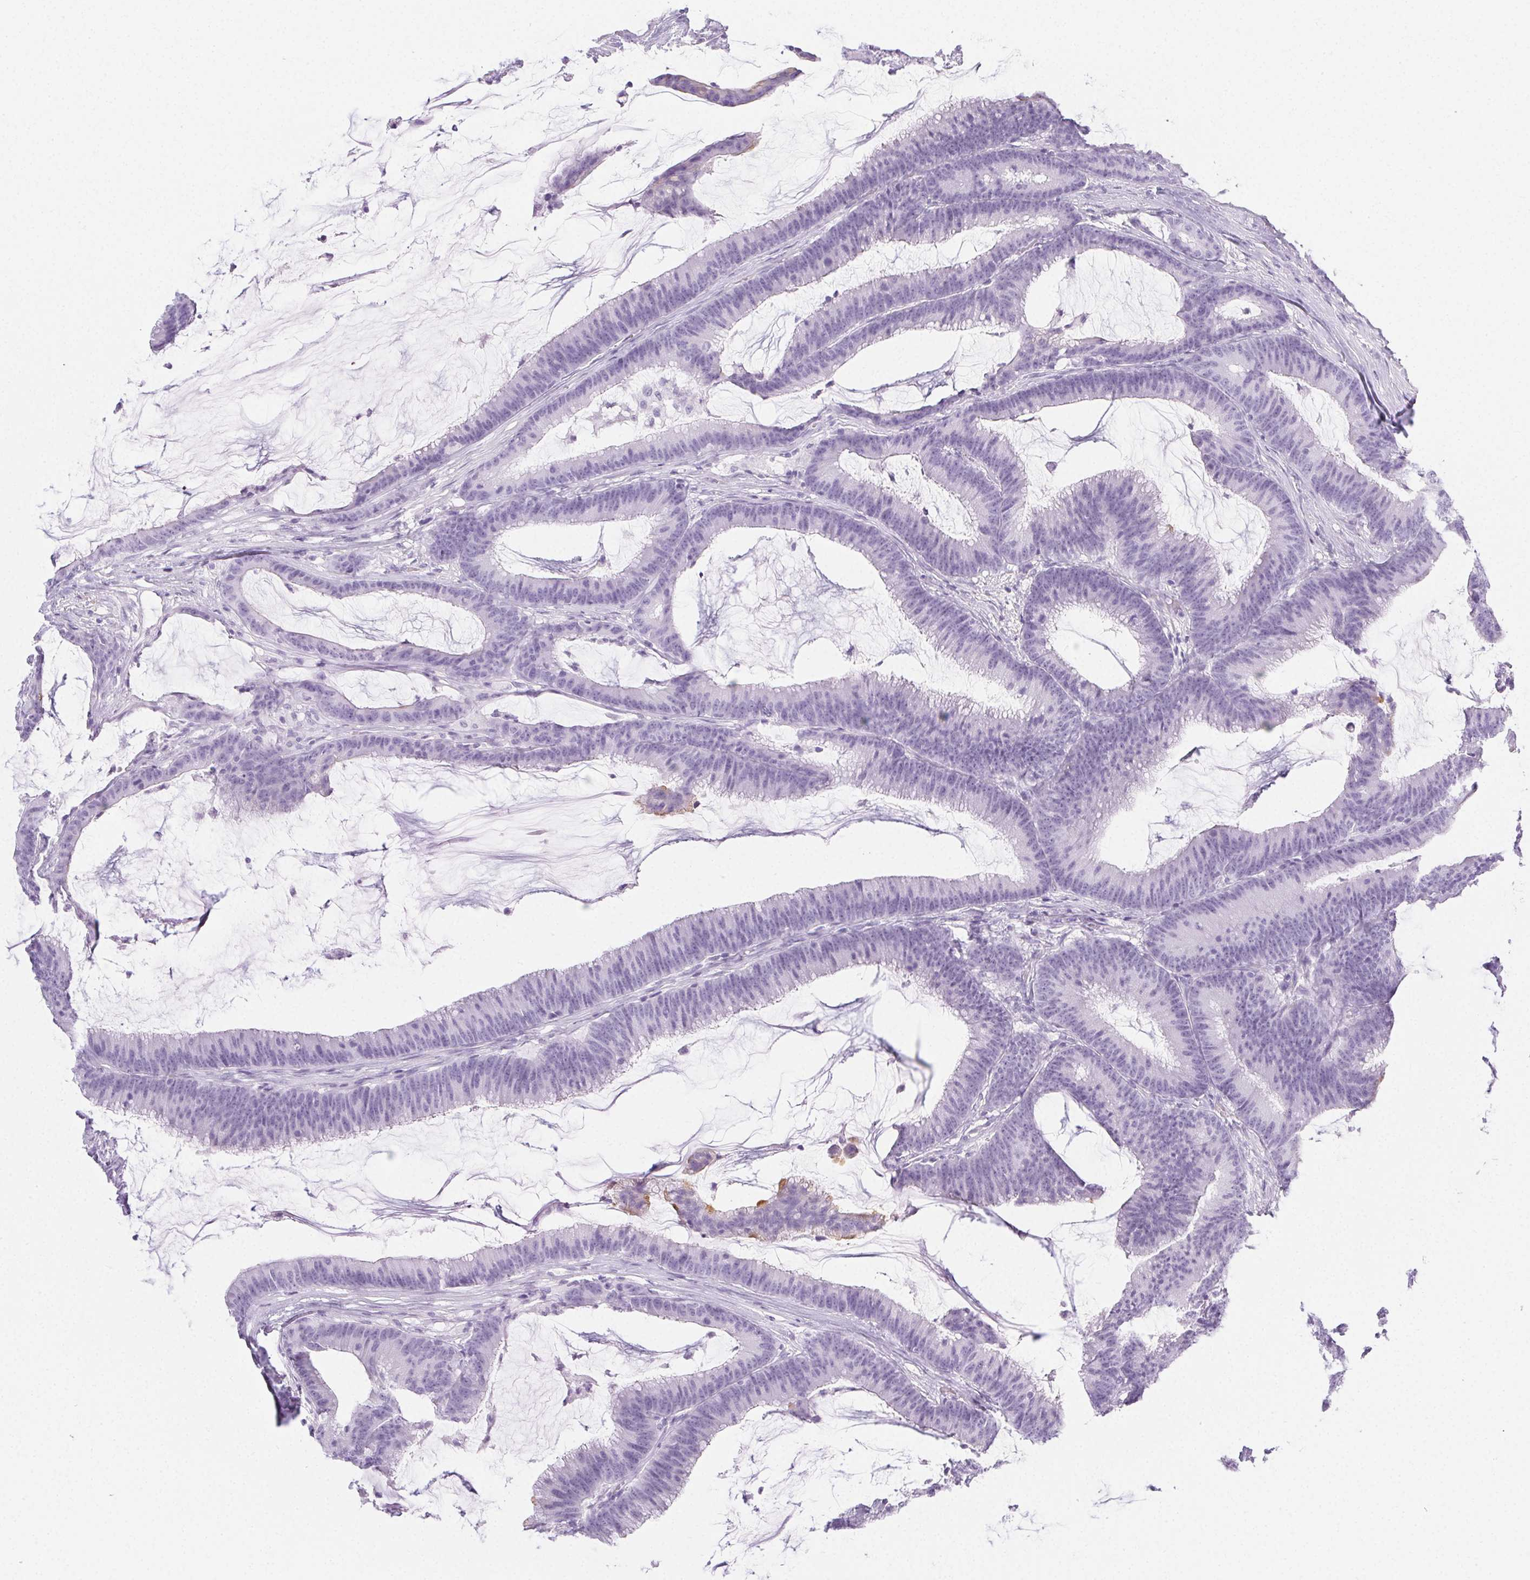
{"staining": {"intensity": "weak", "quantity": "<25%", "location": "cytoplasmic/membranous"}, "tissue": "colorectal cancer", "cell_type": "Tumor cells", "image_type": "cancer", "snomed": [{"axis": "morphology", "description": "Adenocarcinoma, NOS"}, {"axis": "topography", "description": "Colon"}], "caption": "This is an immunohistochemistry micrograph of colorectal cancer (adenocarcinoma). There is no positivity in tumor cells.", "gene": "PI3", "patient": {"sex": "female", "age": 78}}